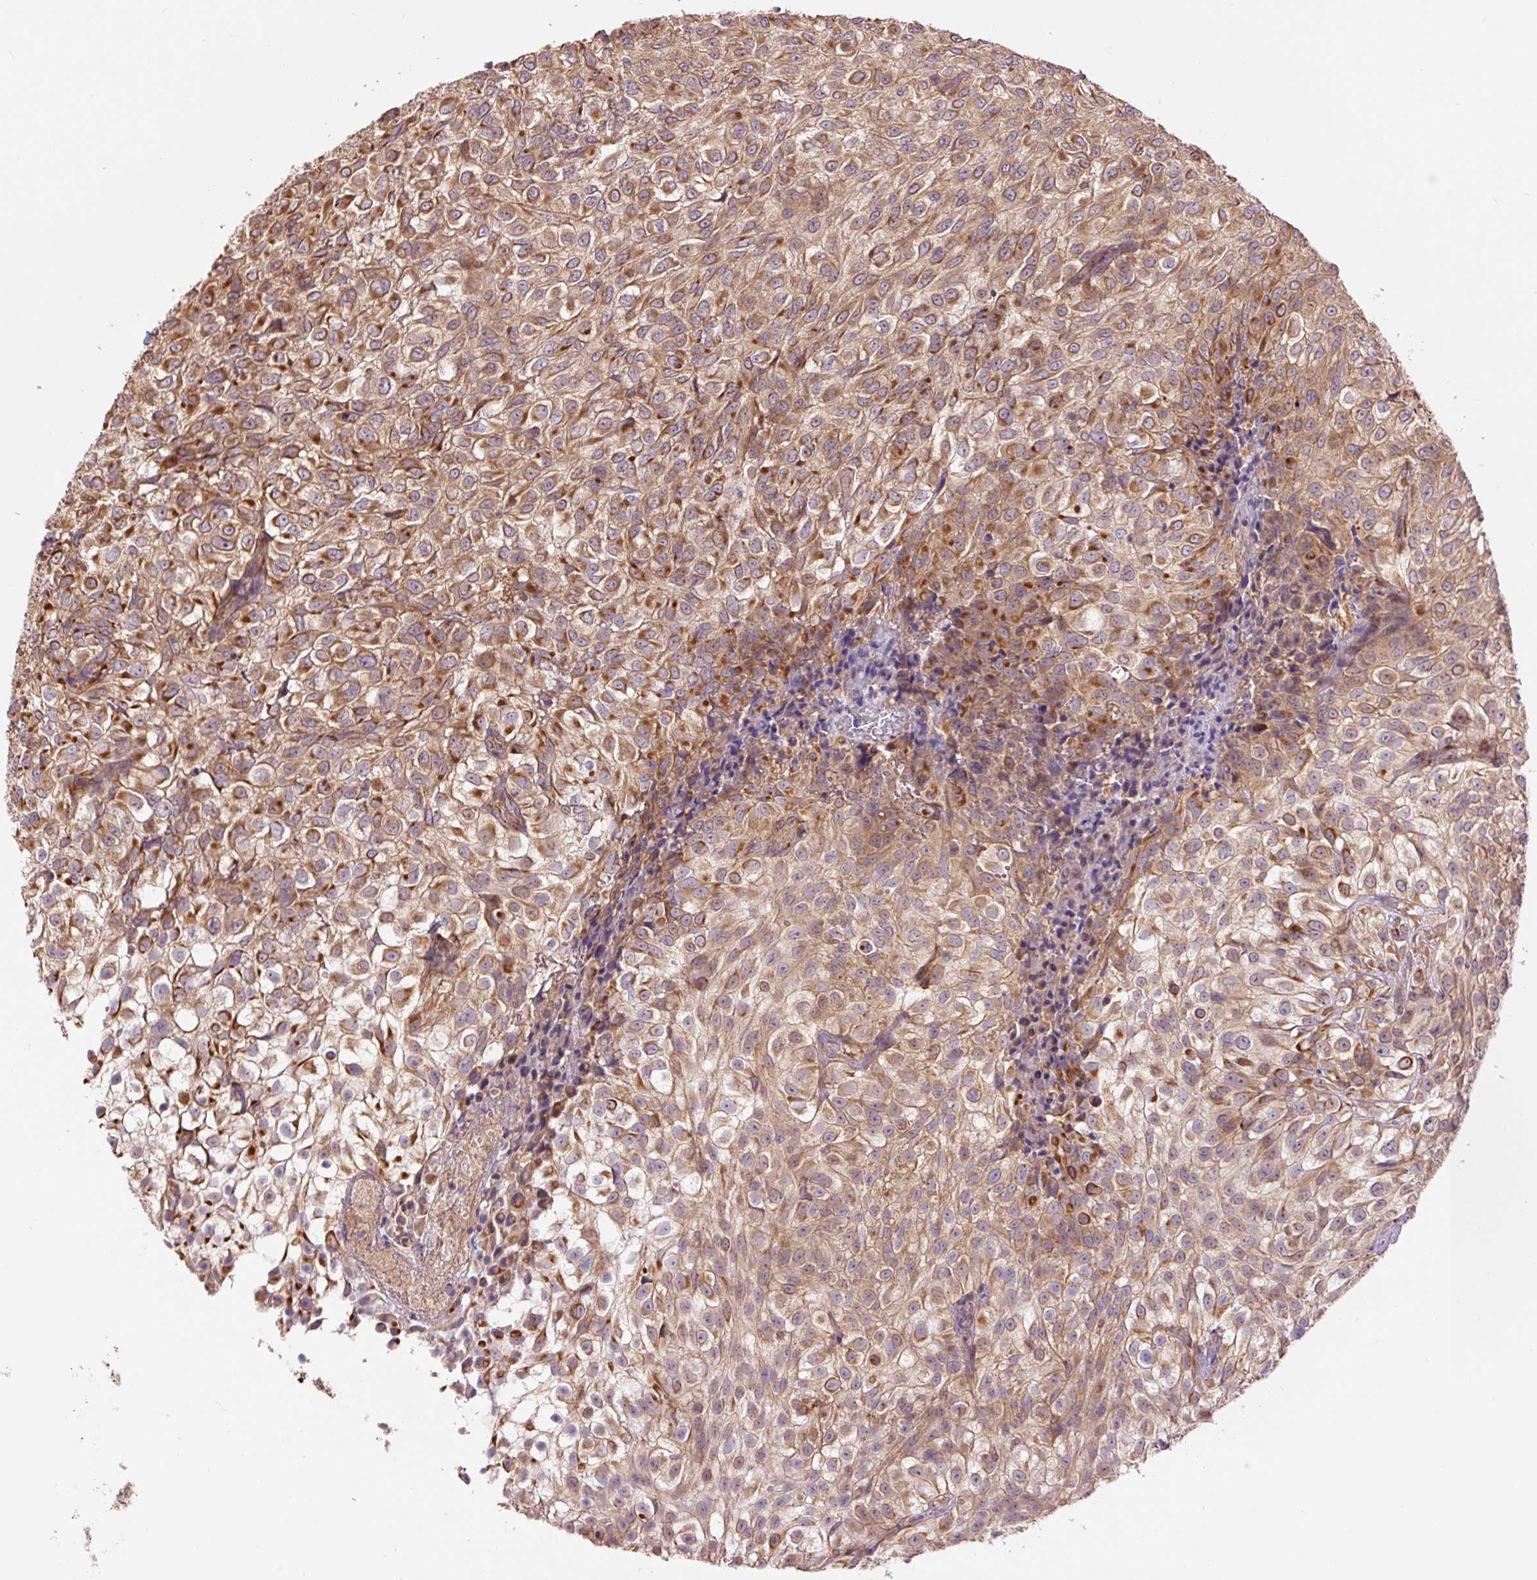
{"staining": {"intensity": "moderate", "quantity": ">75%", "location": "cytoplasmic/membranous"}, "tissue": "urothelial cancer", "cell_type": "Tumor cells", "image_type": "cancer", "snomed": [{"axis": "morphology", "description": "Urothelial carcinoma, High grade"}, {"axis": "topography", "description": "Urinary bladder"}], "caption": "A photomicrograph of human urothelial cancer stained for a protein demonstrates moderate cytoplasmic/membranous brown staining in tumor cells.", "gene": "PCK2", "patient": {"sex": "male", "age": 56}}